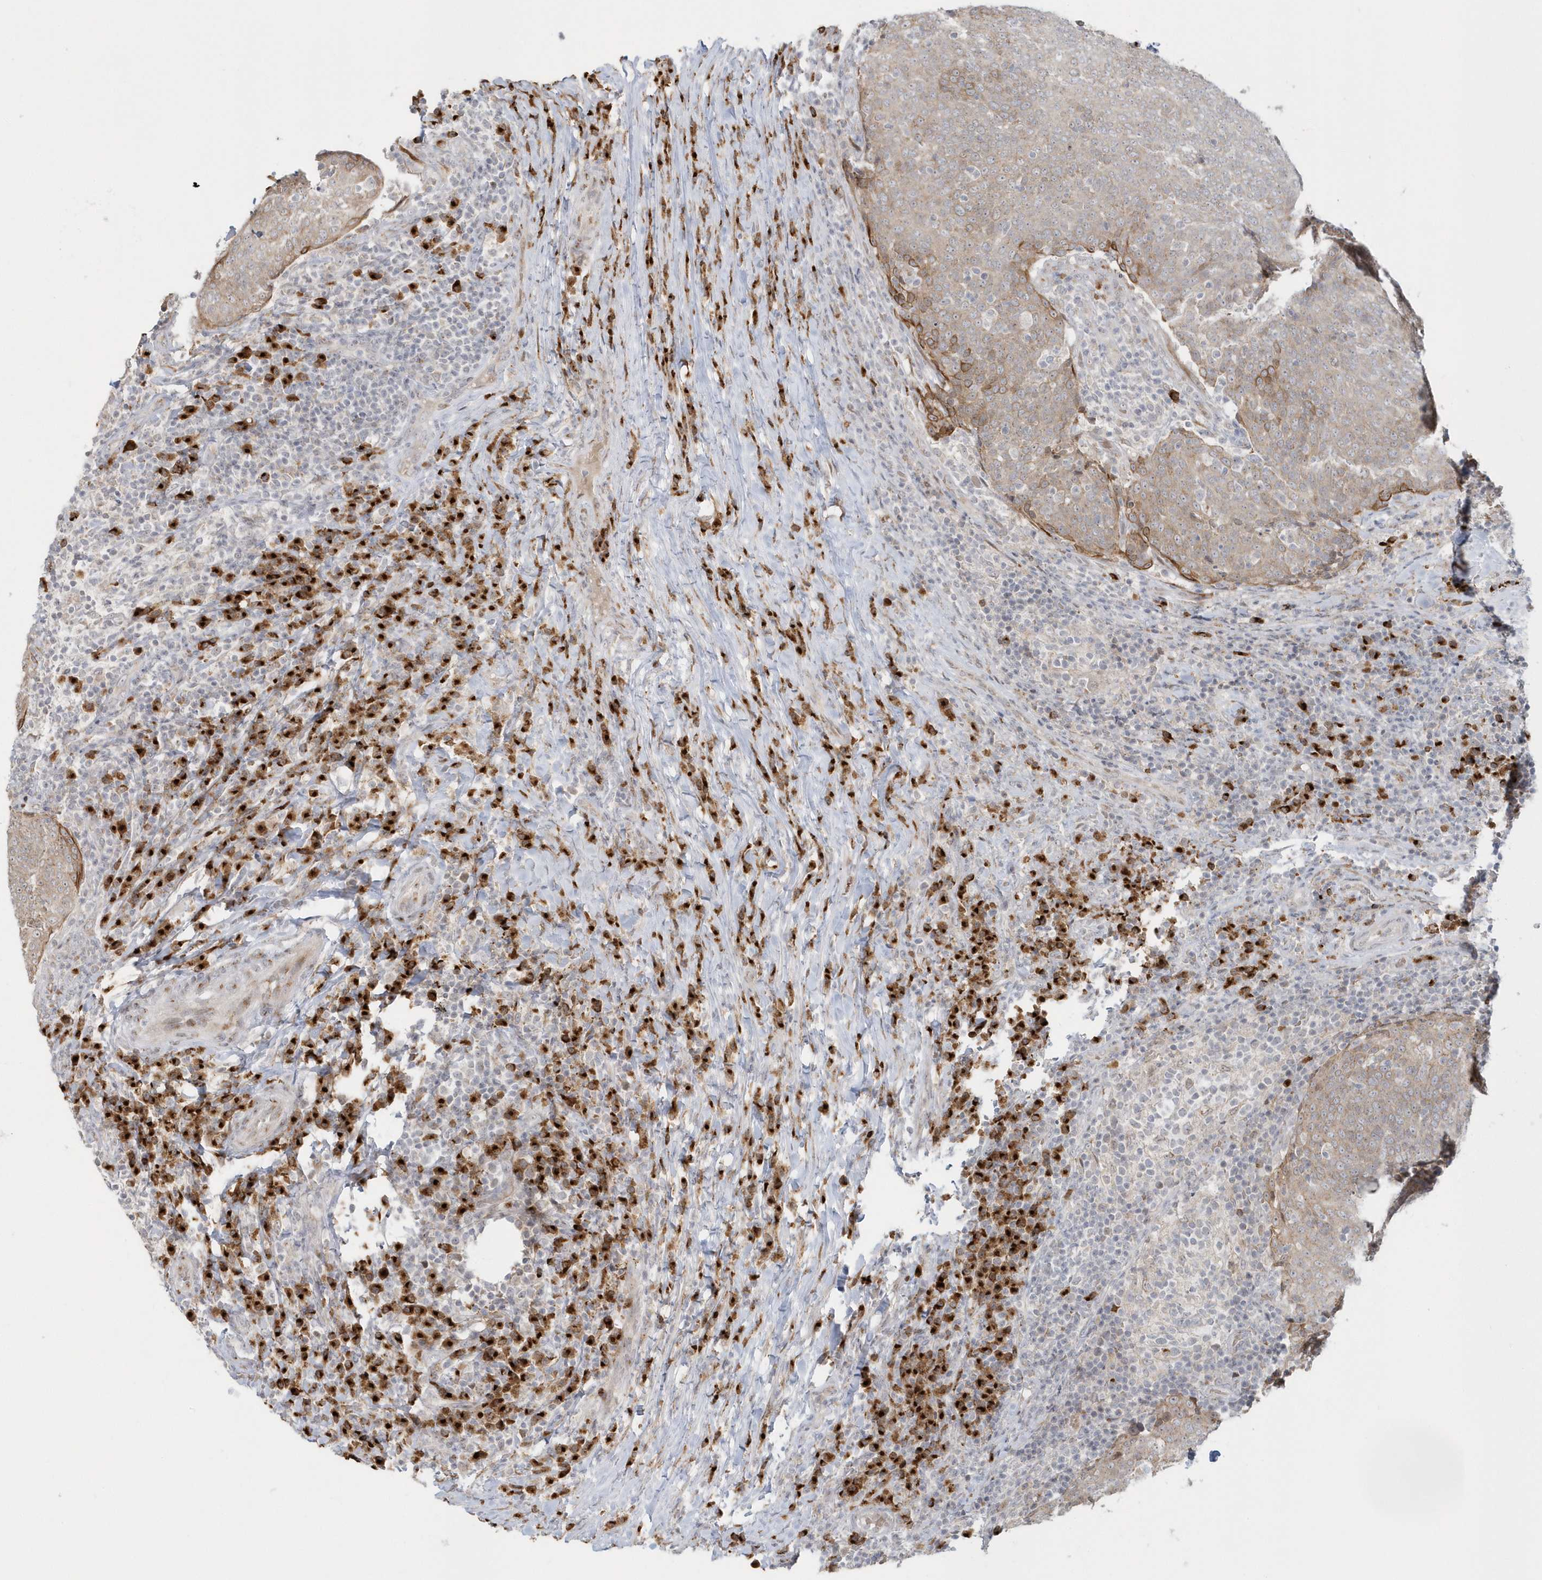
{"staining": {"intensity": "moderate", "quantity": "25%-75%", "location": "cytoplasmic/membranous"}, "tissue": "head and neck cancer", "cell_type": "Tumor cells", "image_type": "cancer", "snomed": [{"axis": "morphology", "description": "Squamous cell carcinoma, NOS"}, {"axis": "morphology", "description": "Squamous cell carcinoma, metastatic, NOS"}, {"axis": "topography", "description": "Lymph node"}, {"axis": "topography", "description": "Head-Neck"}], "caption": "Human head and neck cancer (squamous cell carcinoma) stained for a protein (brown) exhibits moderate cytoplasmic/membranous positive staining in about 25%-75% of tumor cells.", "gene": "DHFR", "patient": {"sex": "male", "age": 62}}